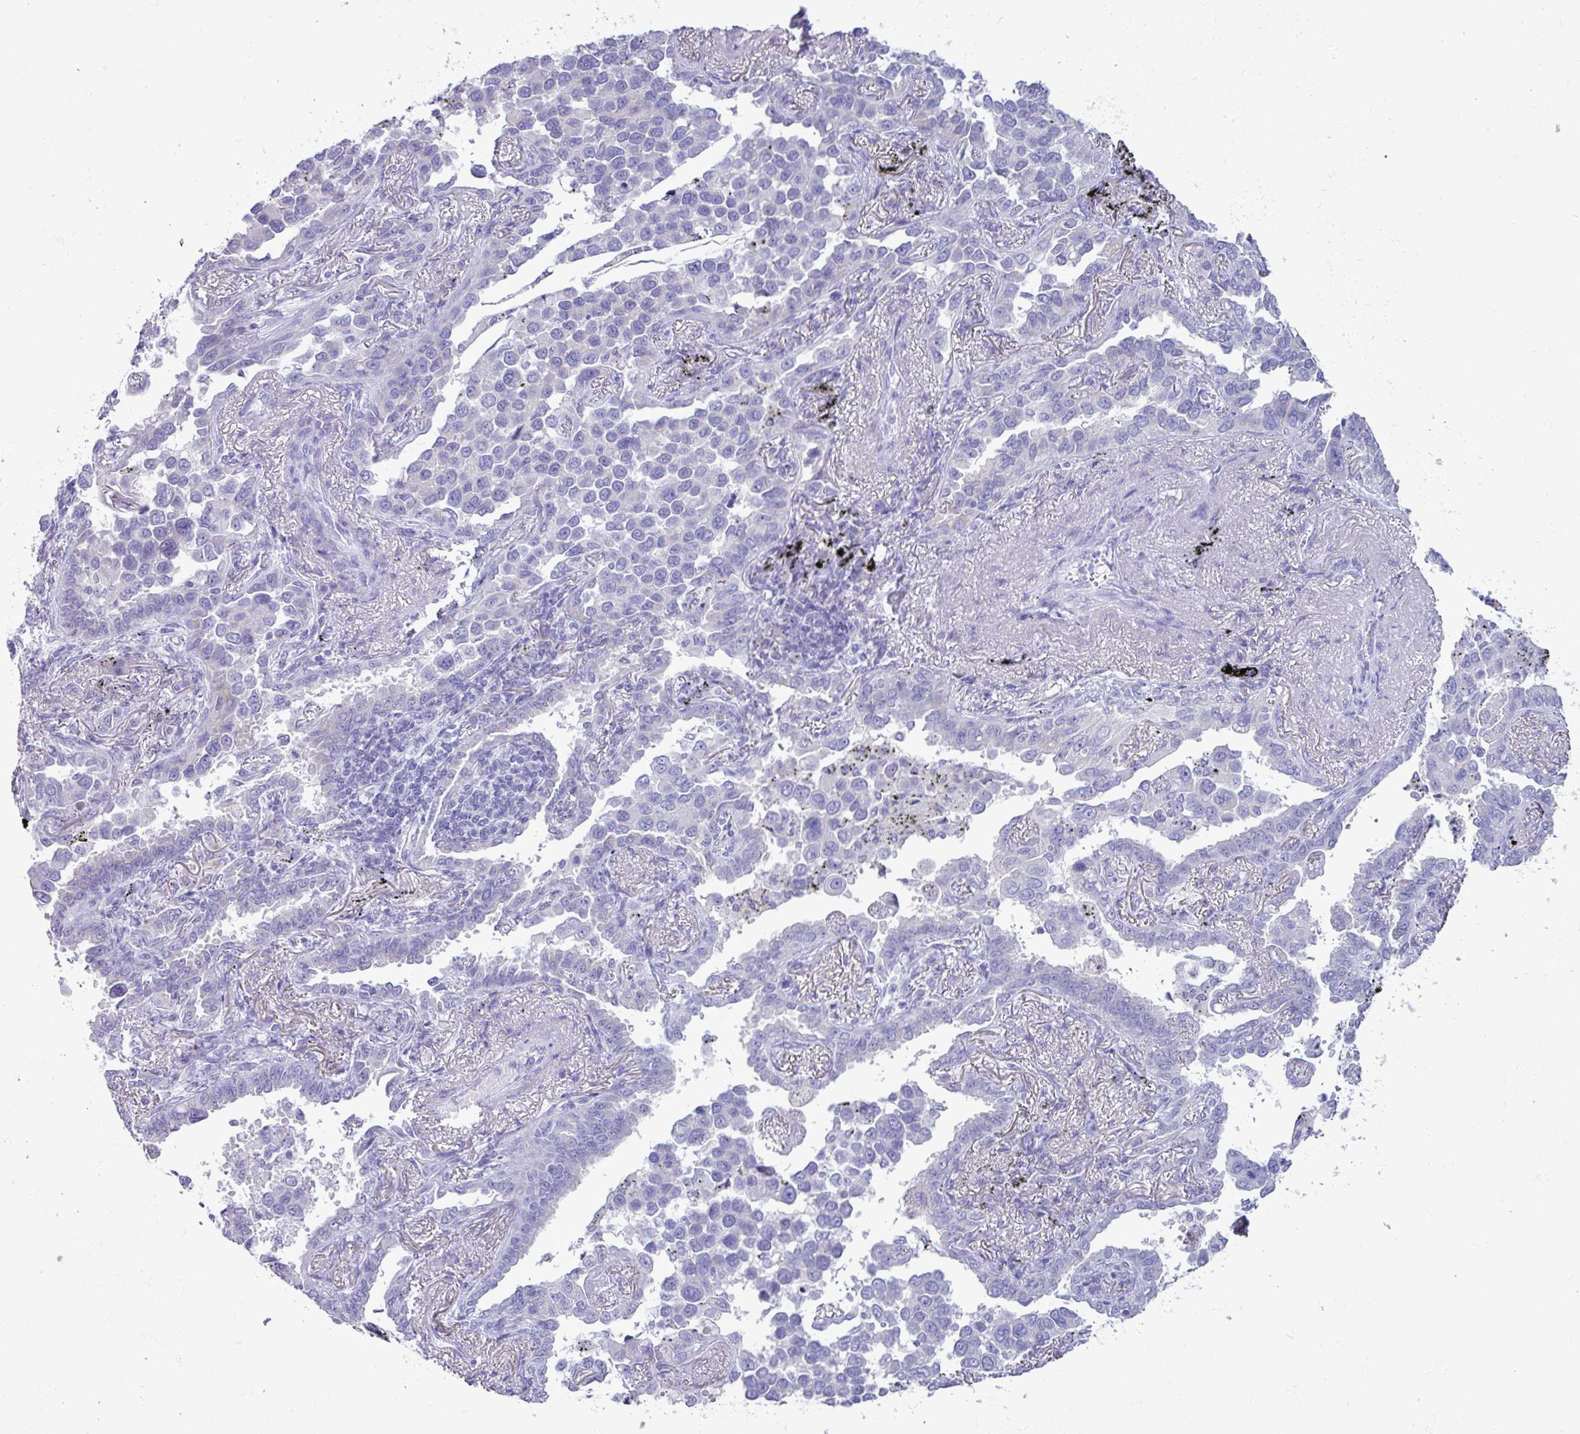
{"staining": {"intensity": "negative", "quantity": "none", "location": "none"}, "tissue": "lung cancer", "cell_type": "Tumor cells", "image_type": "cancer", "snomed": [{"axis": "morphology", "description": "Adenocarcinoma, NOS"}, {"axis": "topography", "description": "Lung"}], "caption": "There is no significant expression in tumor cells of lung adenocarcinoma. (Stains: DAB IHC with hematoxylin counter stain, Microscopy: brightfield microscopy at high magnification).", "gene": "STIMATE", "patient": {"sex": "male", "age": 67}}